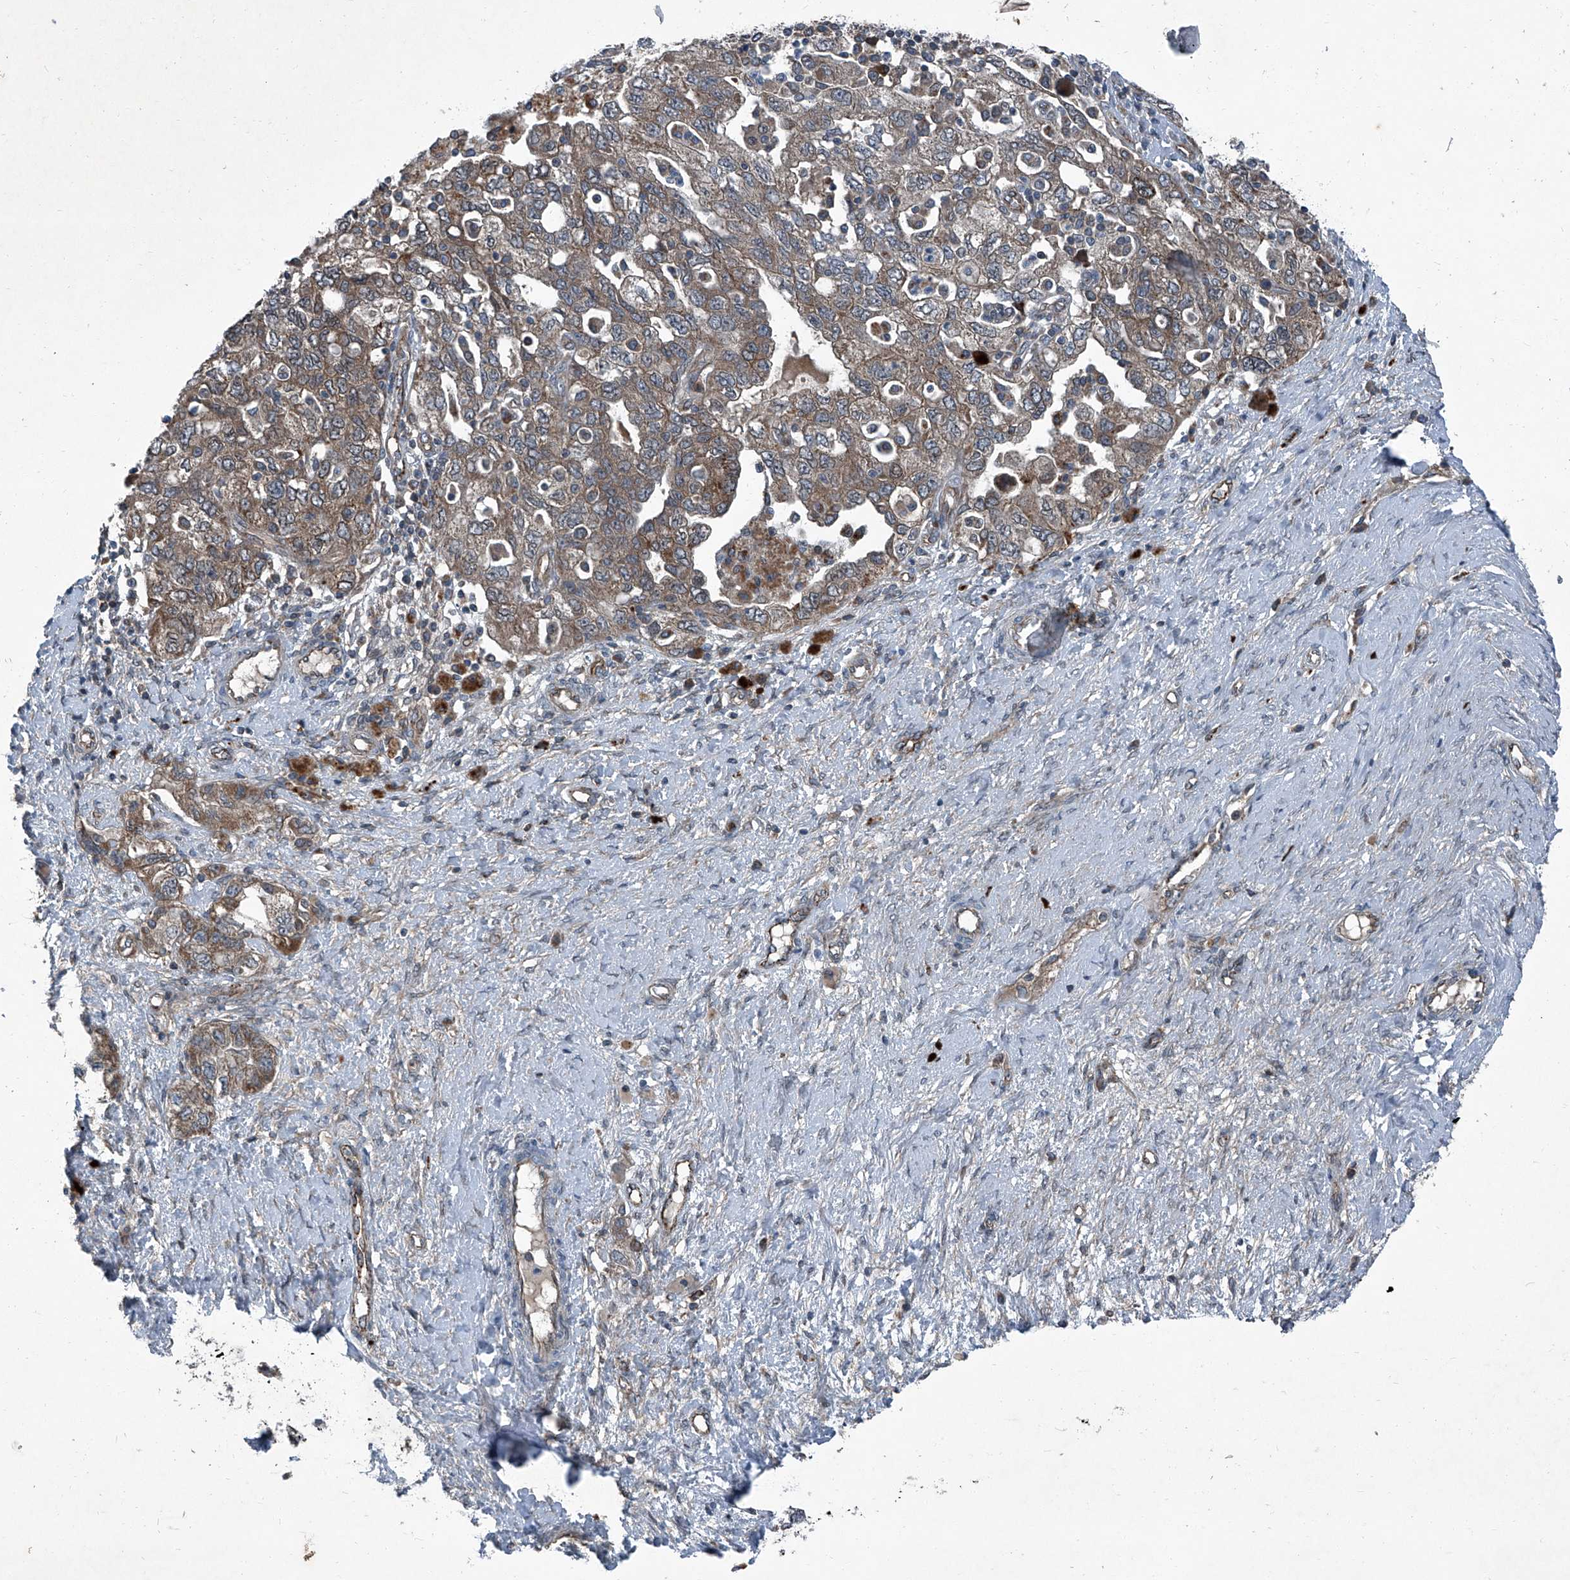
{"staining": {"intensity": "moderate", "quantity": ">75%", "location": "cytoplasmic/membranous"}, "tissue": "ovarian cancer", "cell_type": "Tumor cells", "image_type": "cancer", "snomed": [{"axis": "morphology", "description": "Carcinoma, NOS"}, {"axis": "morphology", "description": "Cystadenocarcinoma, serous, NOS"}, {"axis": "topography", "description": "Ovary"}], "caption": "Brown immunohistochemical staining in human serous cystadenocarcinoma (ovarian) exhibits moderate cytoplasmic/membranous staining in approximately >75% of tumor cells.", "gene": "SENP2", "patient": {"sex": "female", "age": 69}}